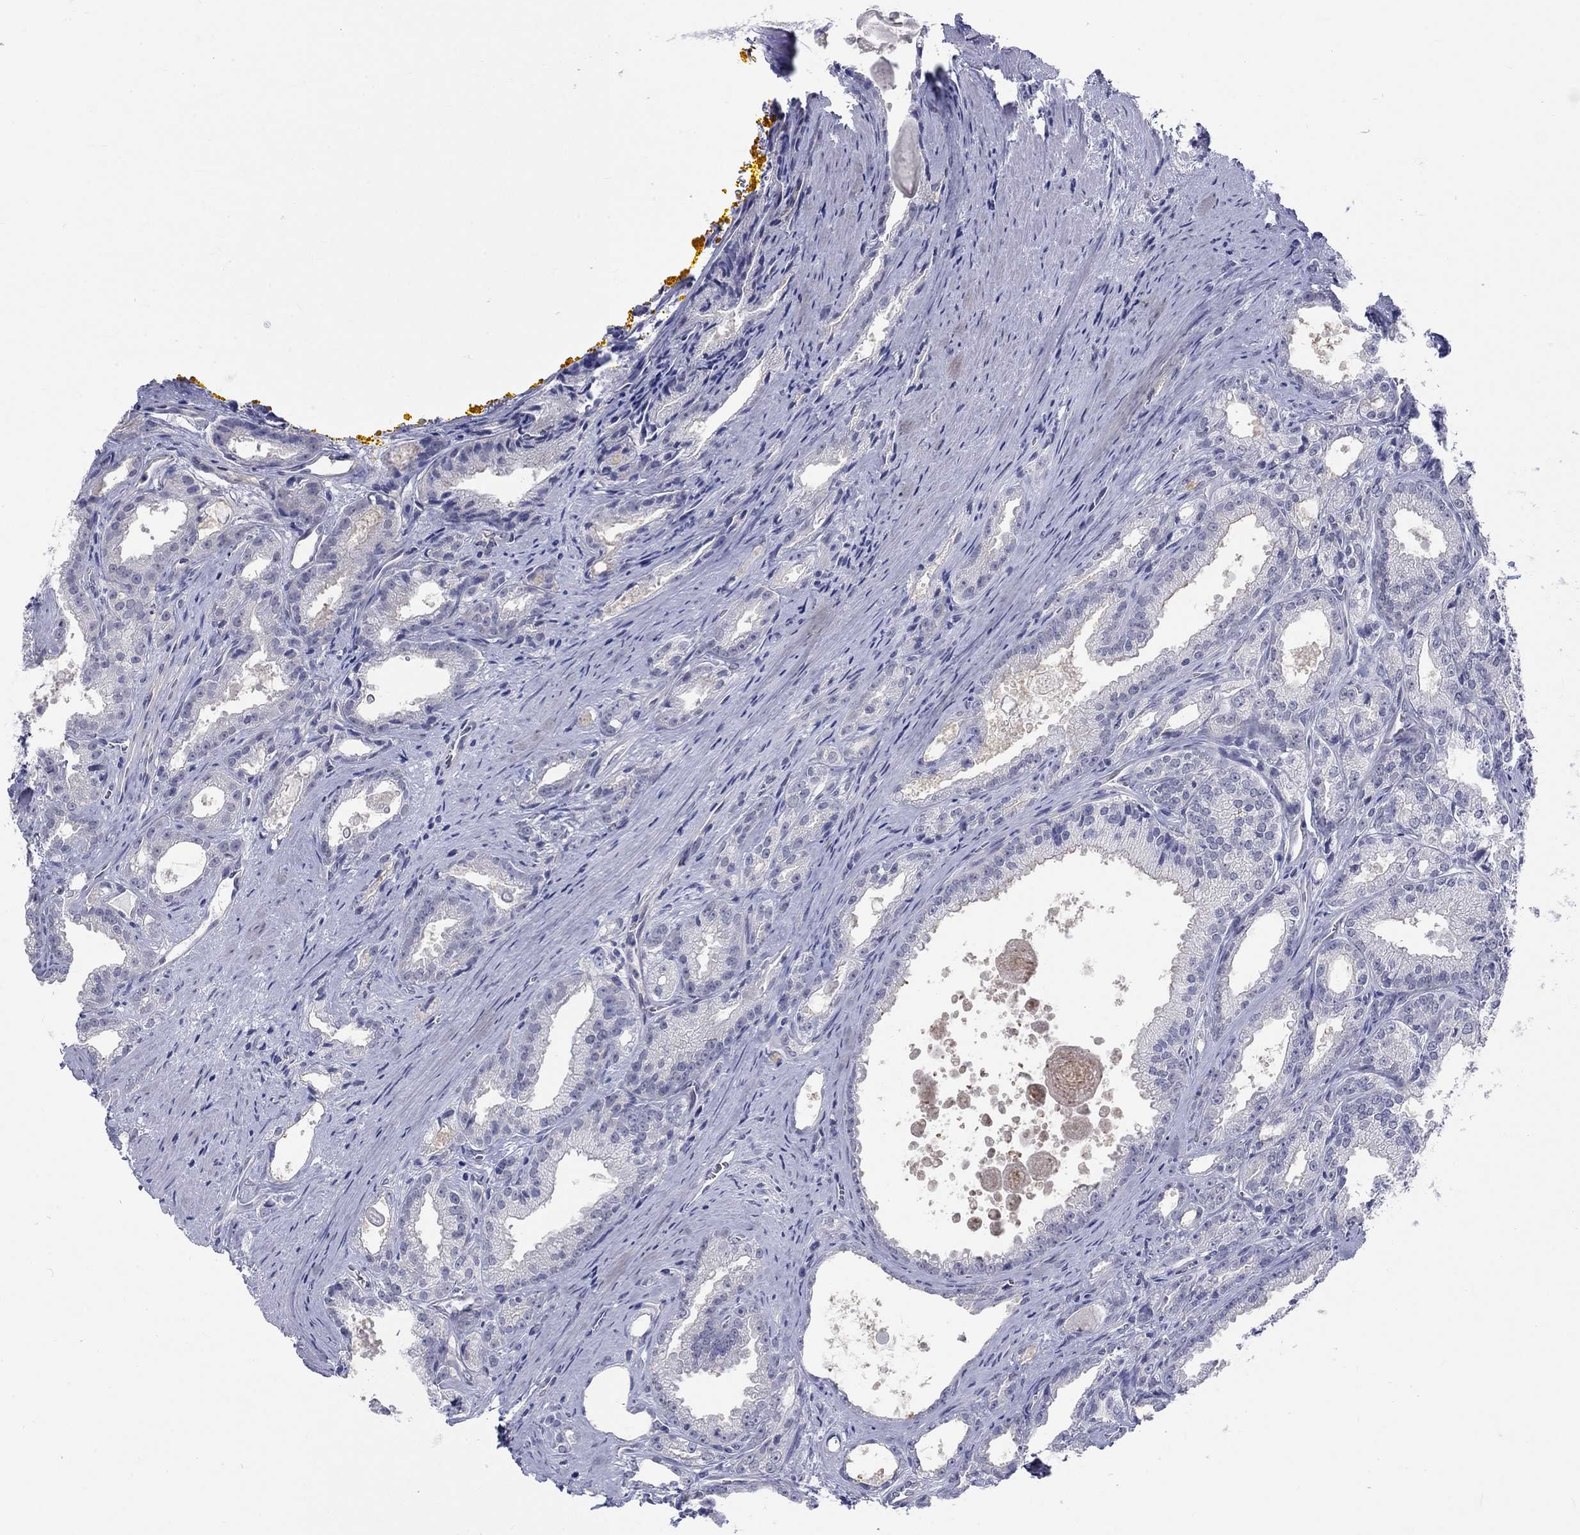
{"staining": {"intensity": "moderate", "quantity": "<25%", "location": "cytoplasmic/membranous"}, "tissue": "prostate cancer", "cell_type": "Tumor cells", "image_type": "cancer", "snomed": [{"axis": "morphology", "description": "Adenocarcinoma, NOS"}, {"axis": "morphology", "description": "Adenocarcinoma, High grade"}, {"axis": "topography", "description": "Prostate"}], "caption": "Human adenocarcinoma (prostate) stained with a protein marker reveals moderate staining in tumor cells.", "gene": "EGFLAM", "patient": {"sex": "male", "age": 70}}